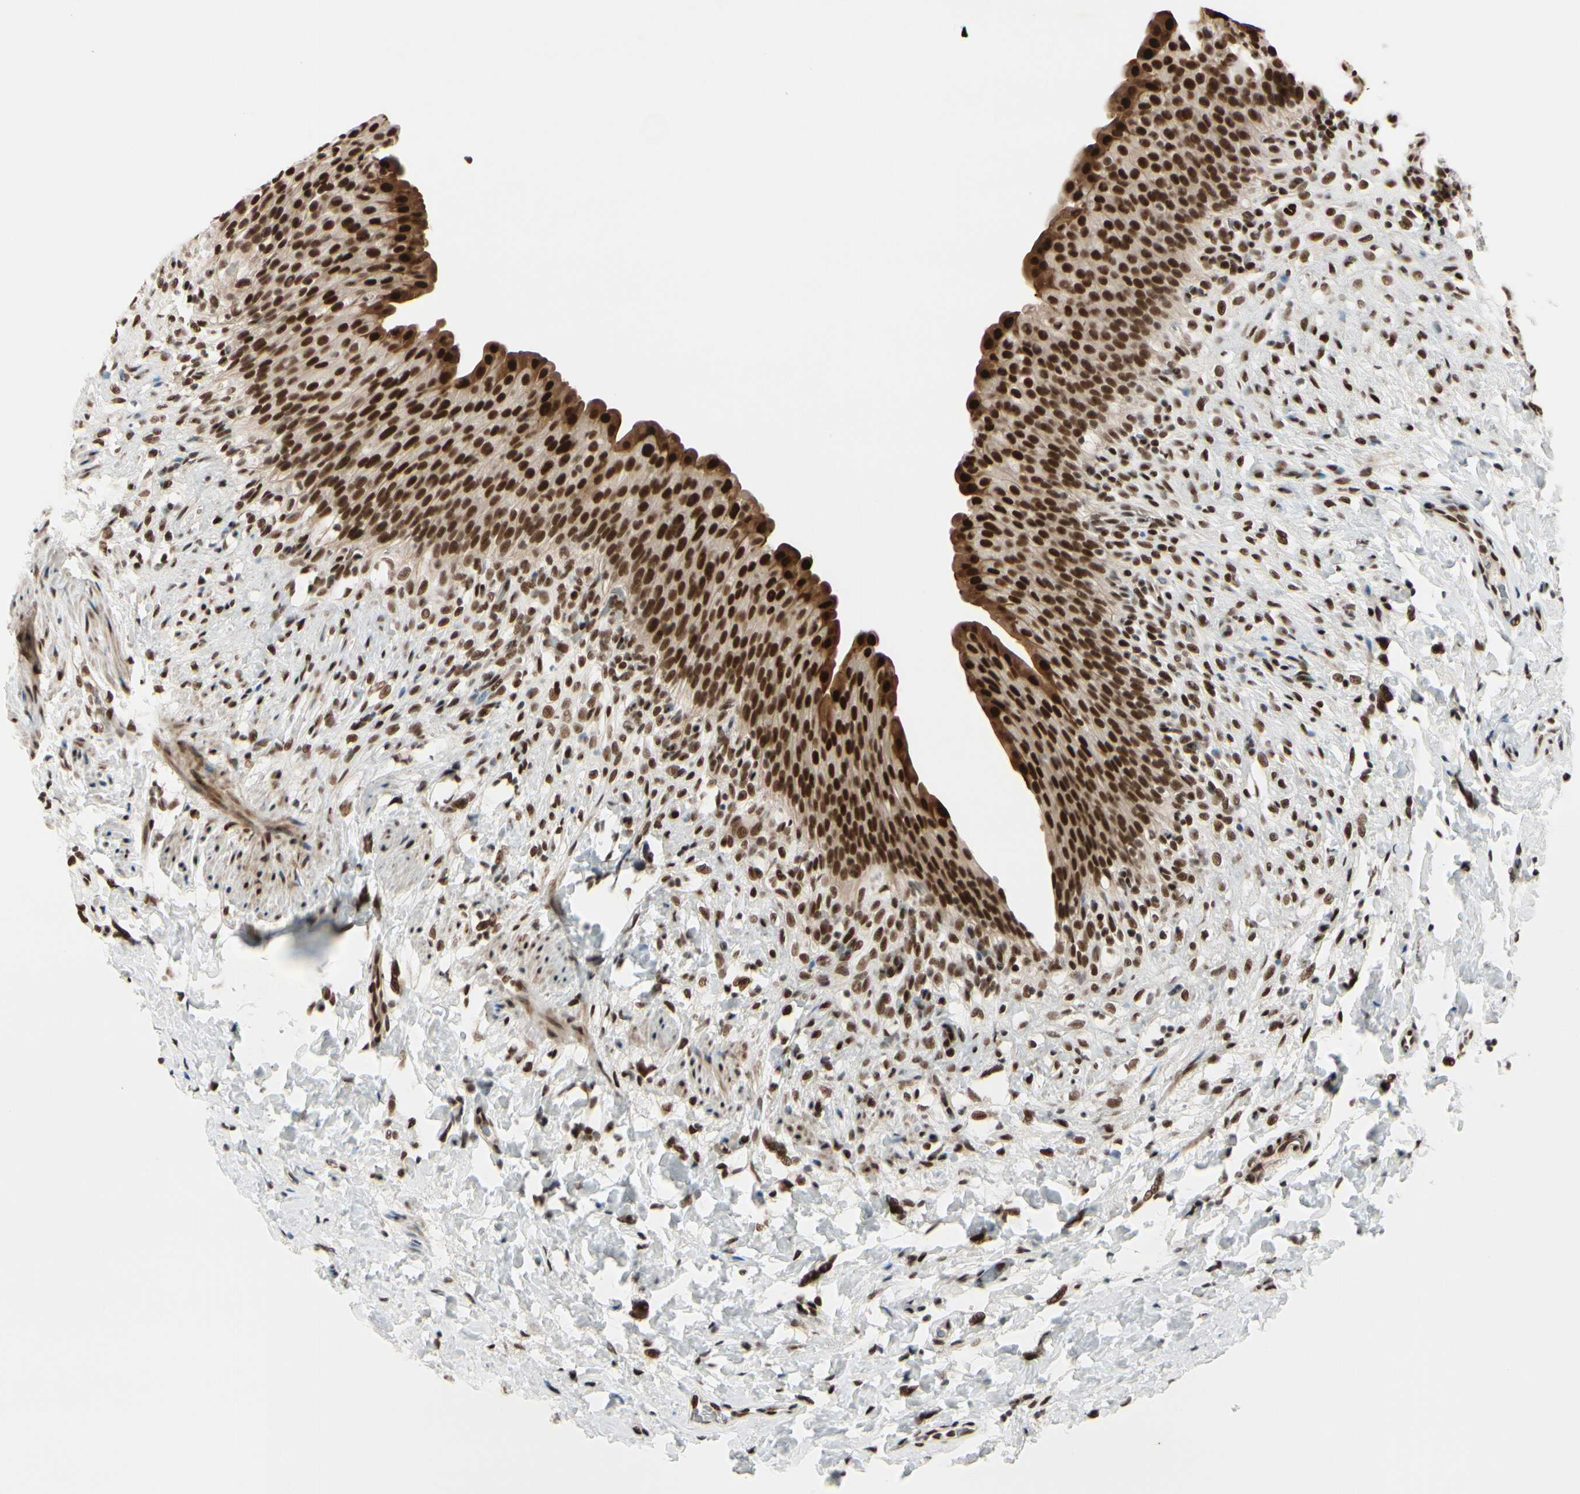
{"staining": {"intensity": "strong", "quantity": ">75%", "location": "cytoplasmic/membranous,nuclear"}, "tissue": "urinary bladder", "cell_type": "Urothelial cells", "image_type": "normal", "snomed": [{"axis": "morphology", "description": "Normal tissue, NOS"}, {"axis": "topography", "description": "Urinary bladder"}], "caption": "Immunohistochemistry (IHC) of unremarkable urinary bladder exhibits high levels of strong cytoplasmic/membranous,nuclear positivity in about >75% of urothelial cells. (brown staining indicates protein expression, while blue staining denotes nuclei).", "gene": "CHAMP1", "patient": {"sex": "female", "age": 79}}